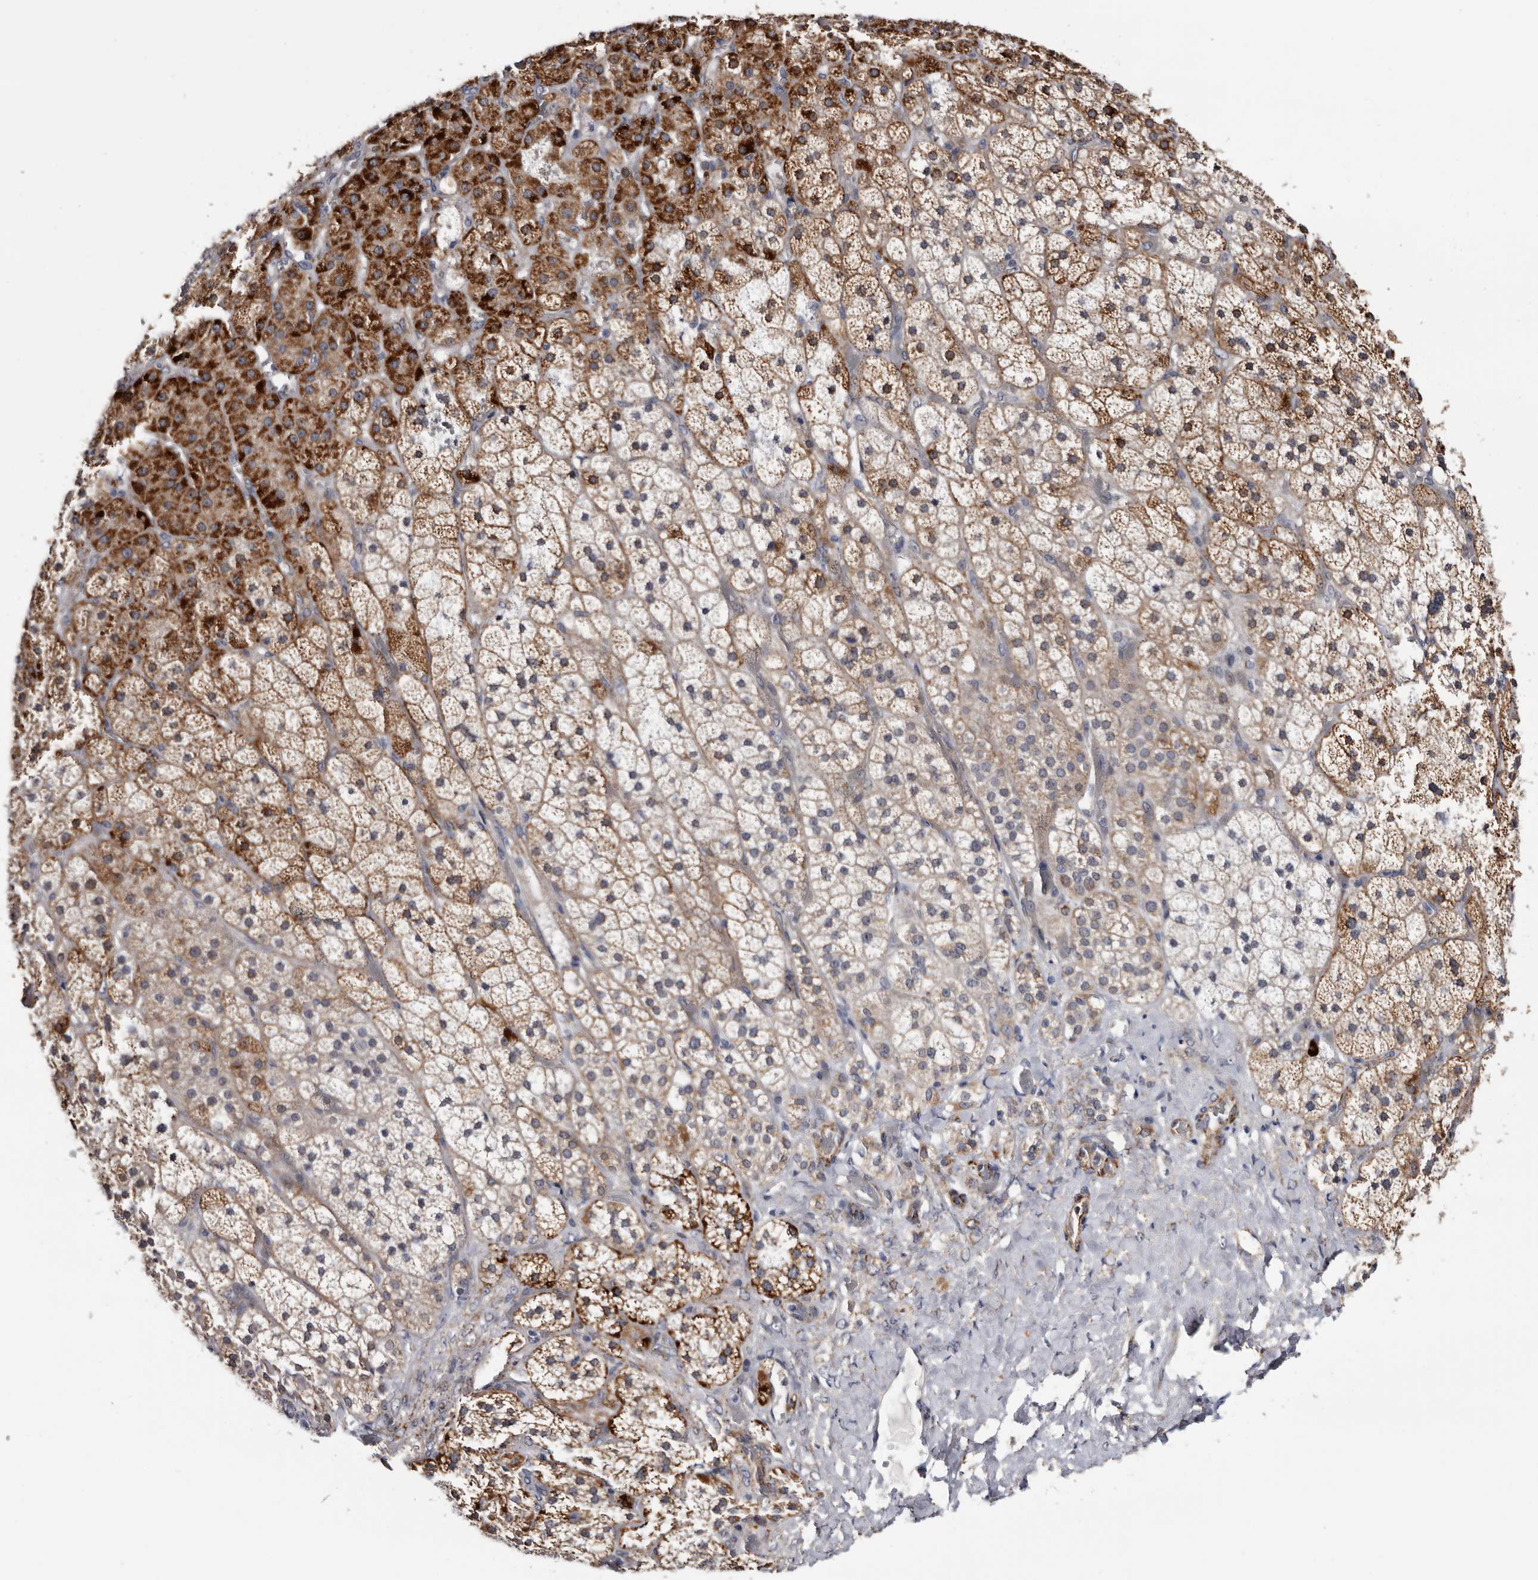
{"staining": {"intensity": "strong", "quantity": "25%-75%", "location": "cytoplasmic/membranous"}, "tissue": "adrenal gland", "cell_type": "Glandular cells", "image_type": "normal", "snomed": [{"axis": "morphology", "description": "Normal tissue, NOS"}, {"axis": "topography", "description": "Adrenal gland"}], "caption": "A brown stain shows strong cytoplasmic/membranous positivity of a protein in glandular cells of unremarkable adrenal gland.", "gene": "ARMCX2", "patient": {"sex": "male", "age": 57}}